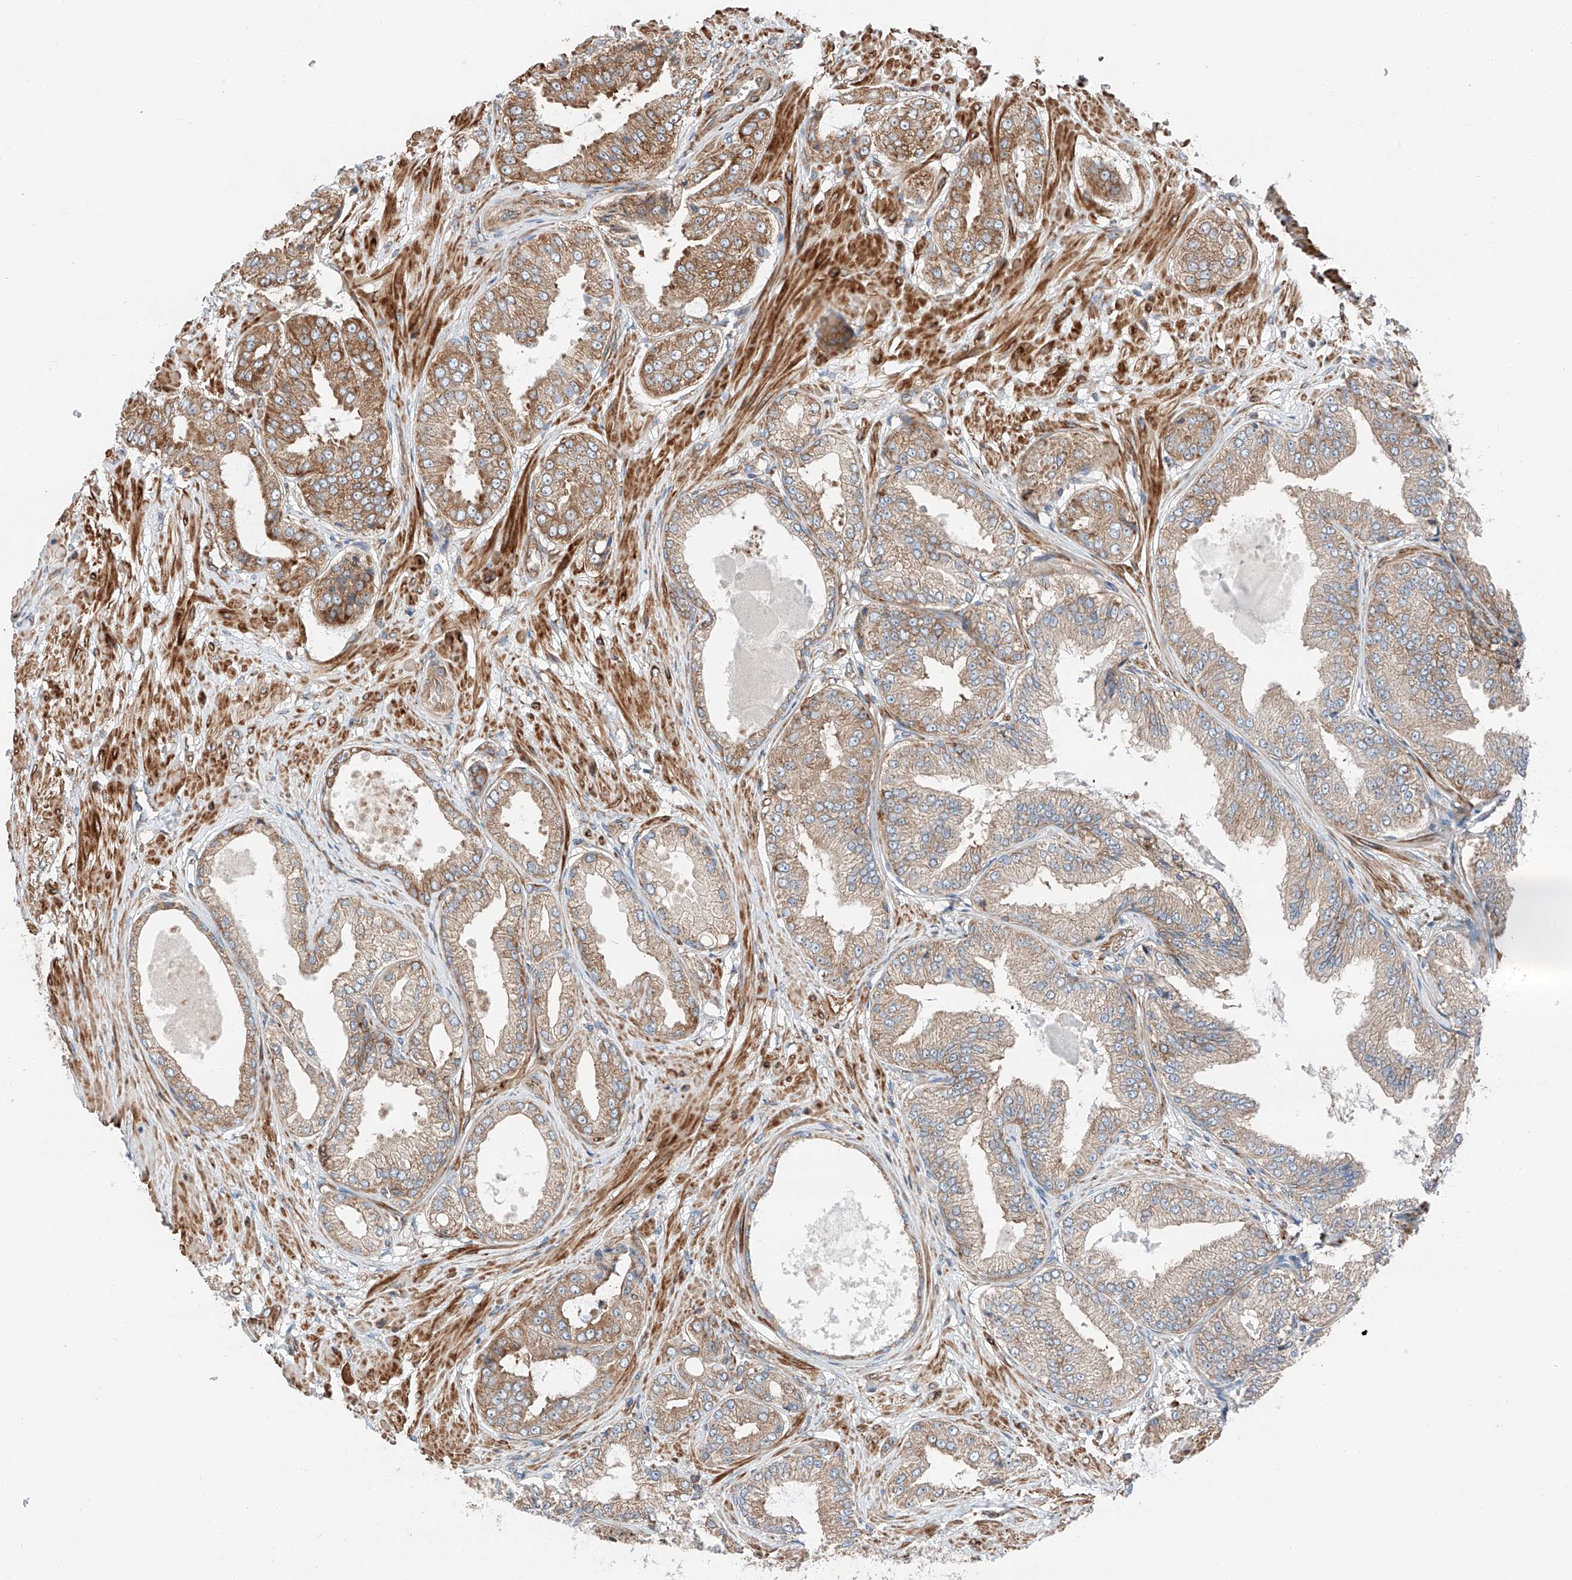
{"staining": {"intensity": "moderate", "quantity": ">75%", "location": "cytoplasmic/membranous"}, "tissue": "prostate cancer", "cell_type": "Tumor cells", "image_type": "cancer", "snomed": [{"axis": "morphology", "description": "Adenocarcinoma, Low grade"}, {"axis": "topography", "description": "Prostate"}], "caption": "Human prostate cancer stained for a protein (brown) displays moderate cytoplasmic/membranous positive staining in about >75% of tumor cells.", "gene": "ZC3H15", "patient": {"sex": "male", "age": 63}}